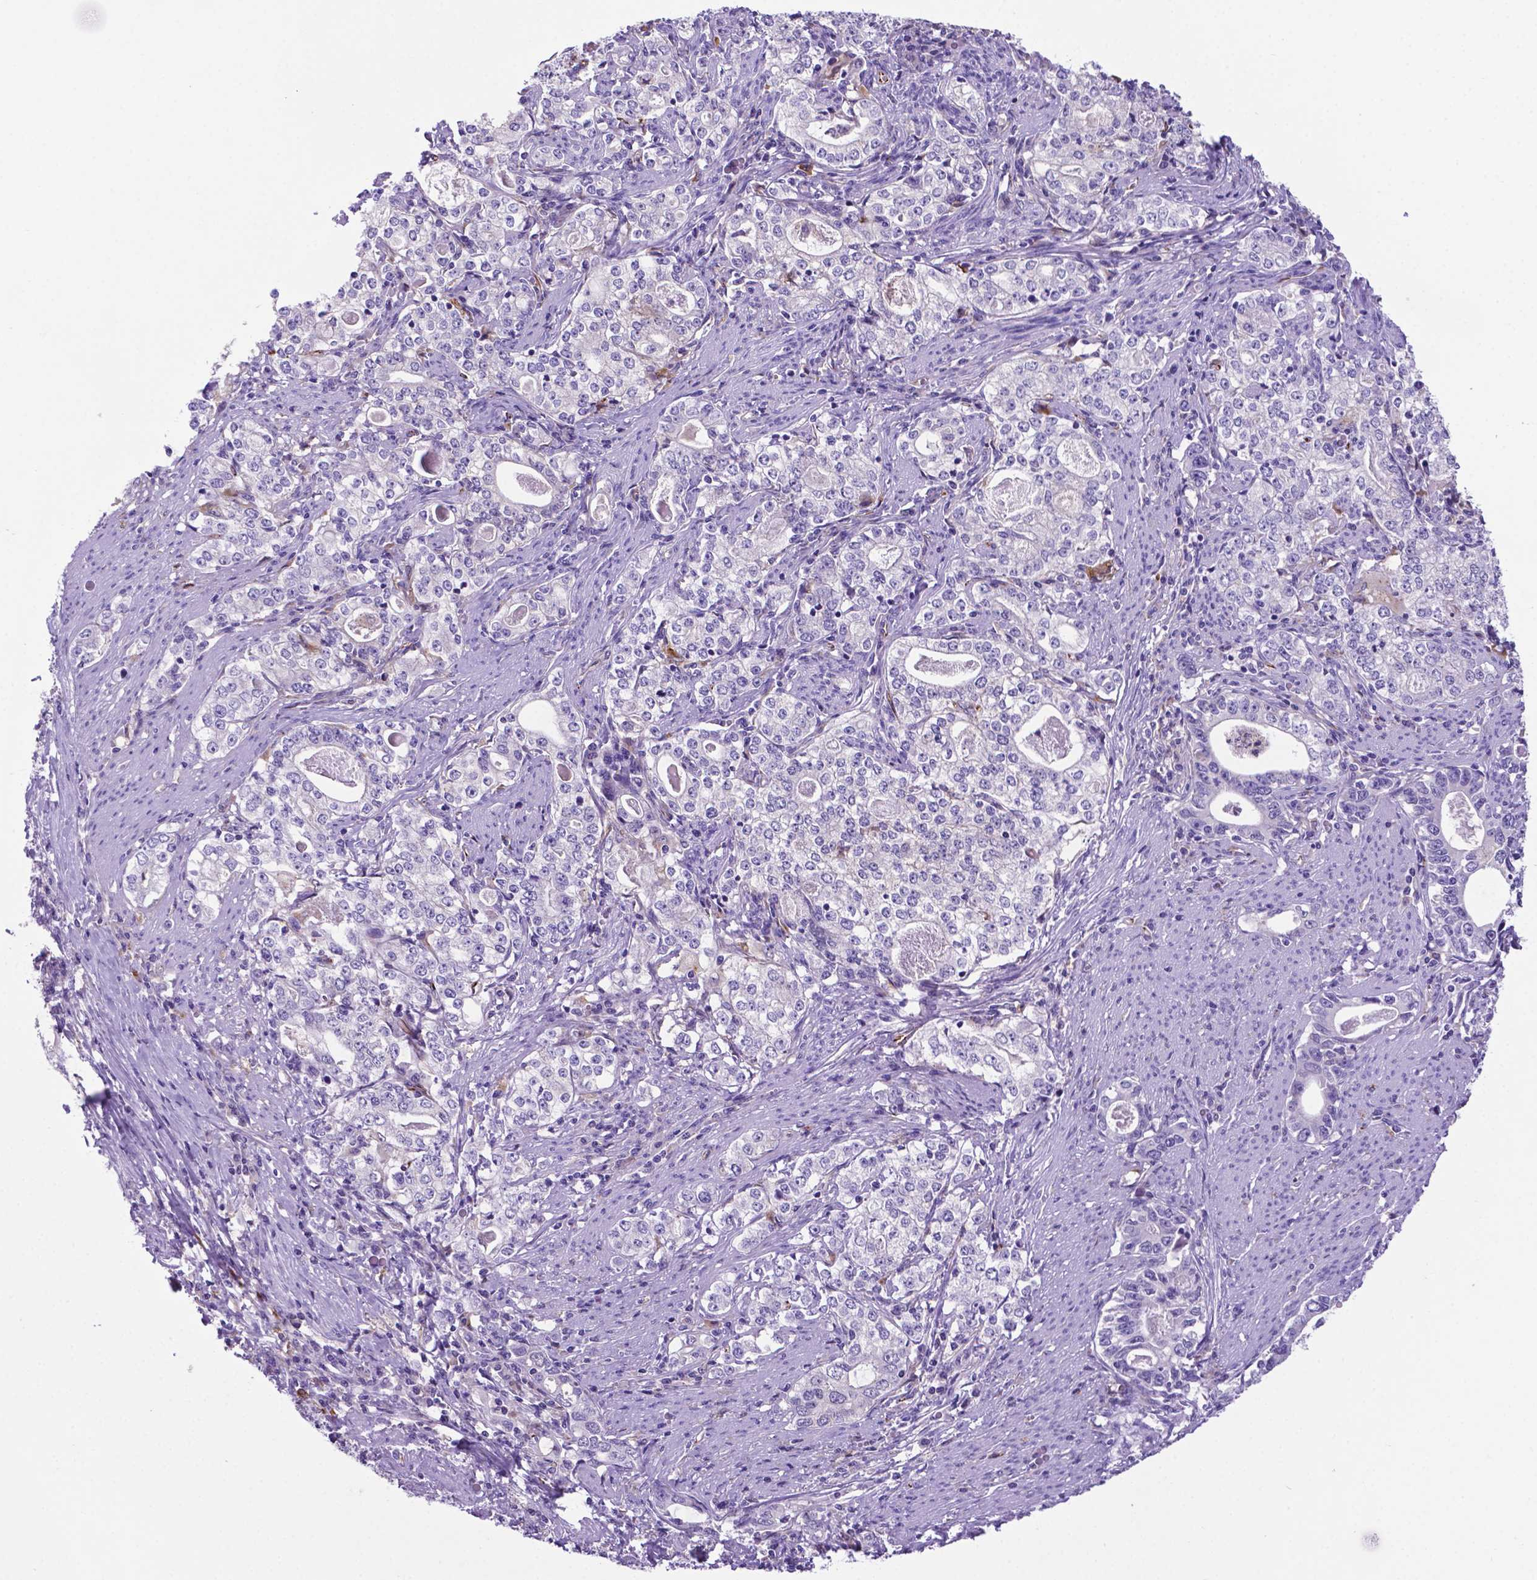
{"staining": {"intensity": "negative", "quantity": "none", "location": "none"}, "tissue": "stomach cancer", "cell_type": "Tumor cells", "image_type": "cancer", "snomed": [{"axis": "morphology", "description": "Adenocarcinoma, NOS"}, {"axis": "topography", "description": "Stomach, lower"}], "caption": "Immunohistochemistry histopathology image of human adenocarcinoma (stomach) stained for a protein (brown), which shows no staining in tumor cells.", "gene": "LZTR1", "patient": {"sex": "female", "age": 72}}